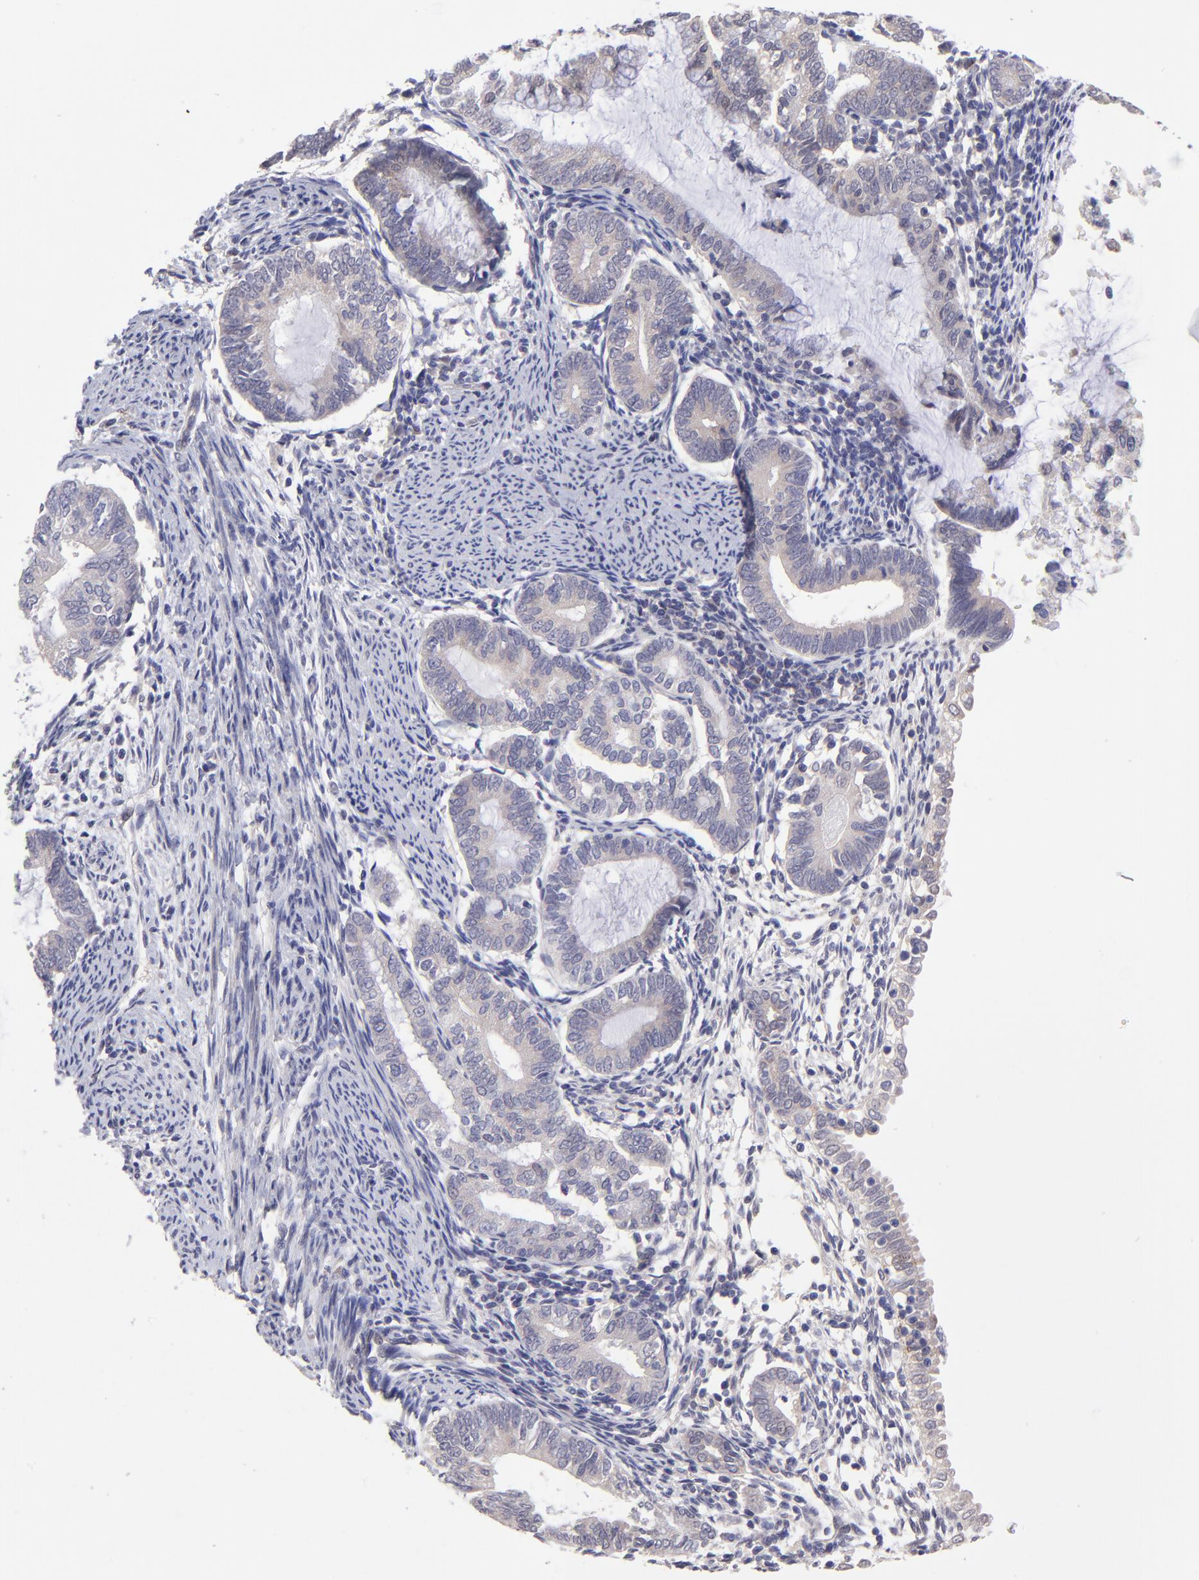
{"staining": {"intensity": "weak", "quantity": ">75%", "location": "cytoplasmic/membranous"}, "tissue": "endometrial cancer", "cell_type": "Tumor cells", "image_type": "cancer", "snomed": [{"axis": "morphology", "description": "Adenocarcinoma, NOS"}, {"axis": "topography", "description": "Endometrium"}], "caption": "Protein analysis of adenocarcinoma (endometrial) tissue reveals weak cytoplasmic/membranous expression in about >75% of tumor cells.", "gene": "NSF", "patient": {"sex": "female", "age": 63}}